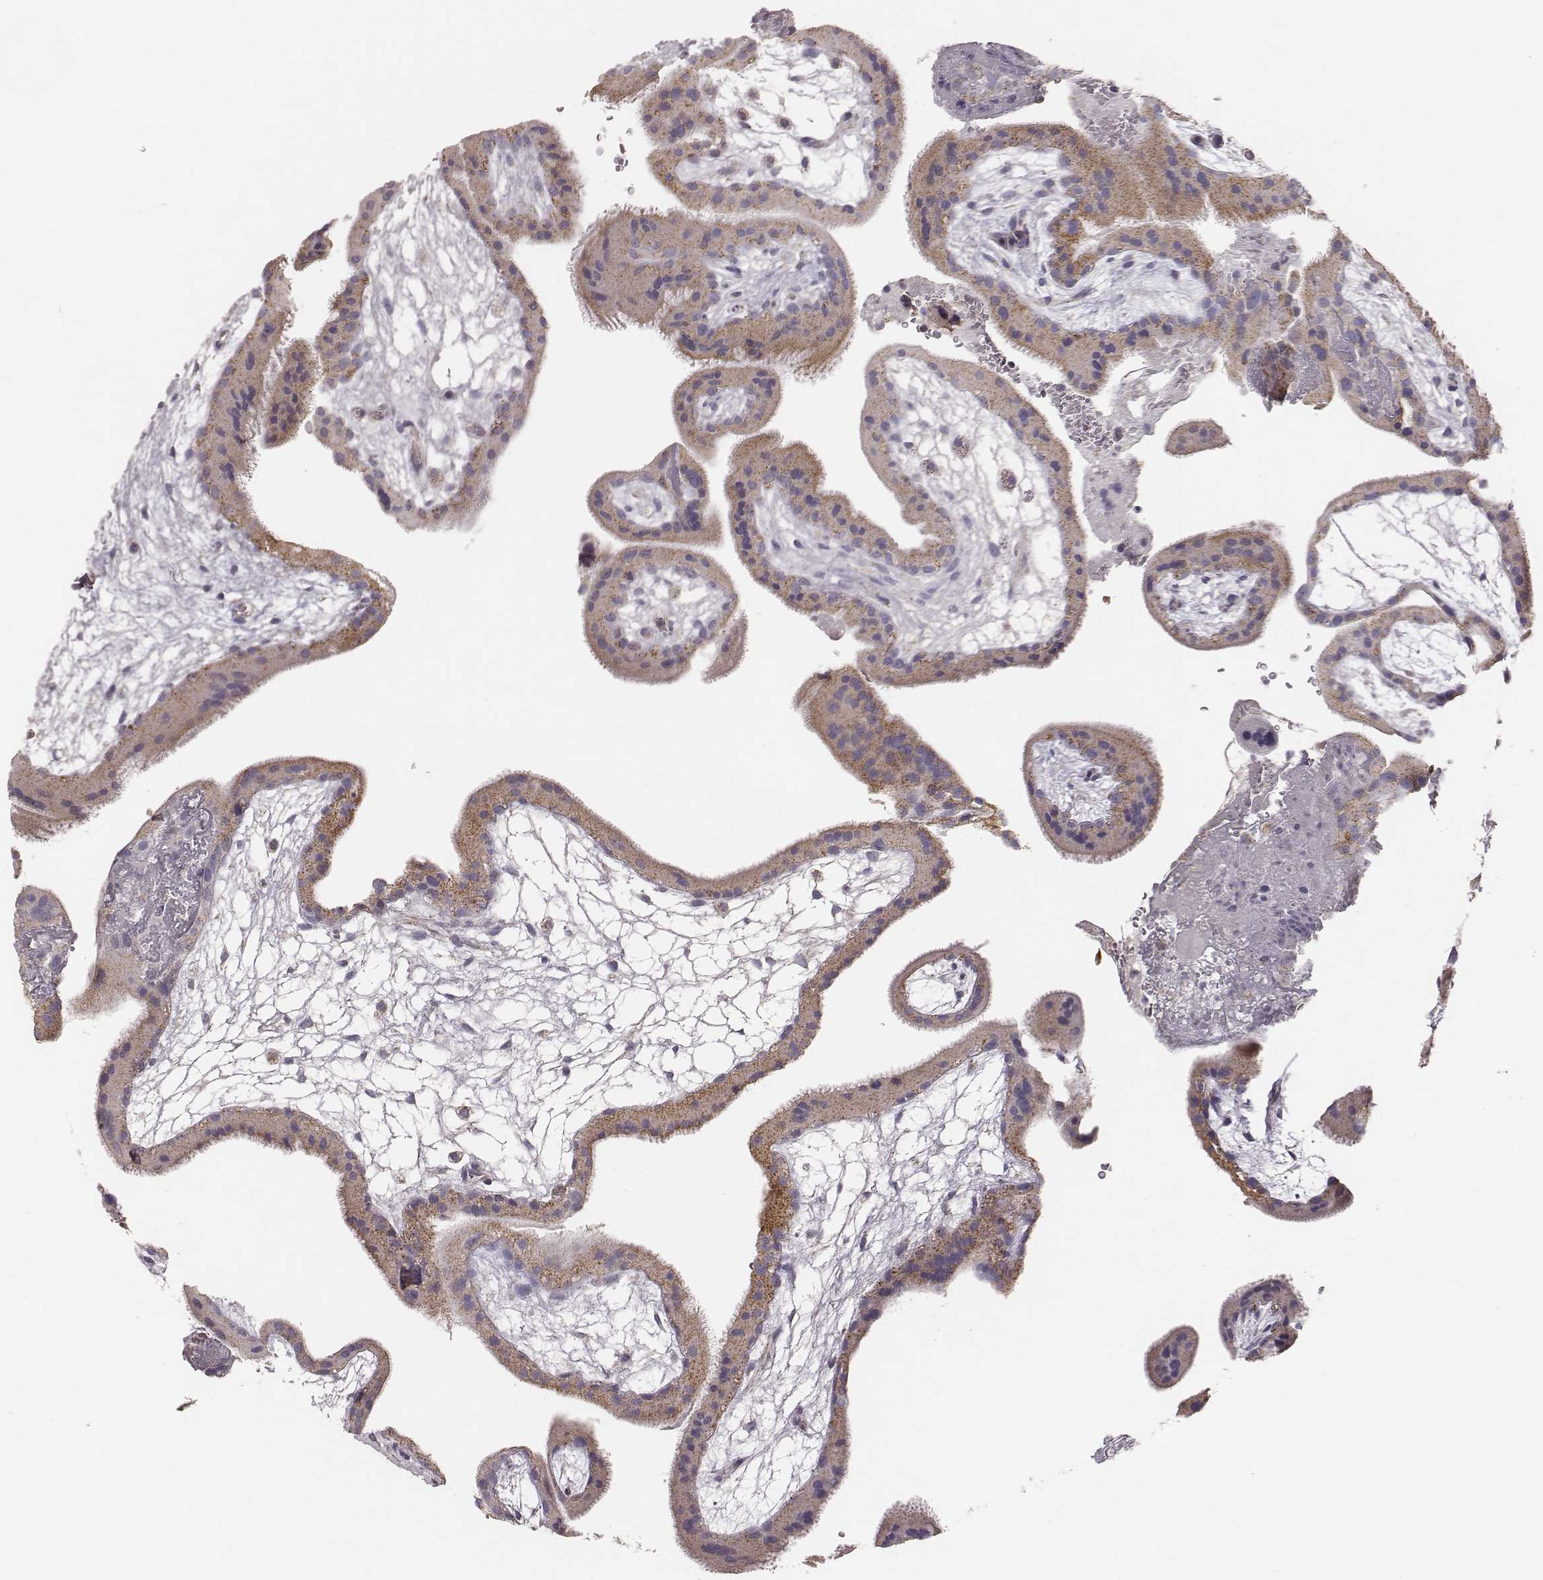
{"staining": {"intensity": "negative", "quantity": "none", "location": "none"}, "tissue": "placenta", "cell_type": "Decidual cells", "image_type": "normal", "snomed": [{"axis": "morphology", "description": "Normal tissue, NOS"}, {"axis": "topography", "description": "Placenta"}], "caption": "Benign placenta was stained to show a protein in brown. There is no significant expression in decidual cells.", "gene": "ABCD3", "patient": {"sex": "female", "age": 19}}